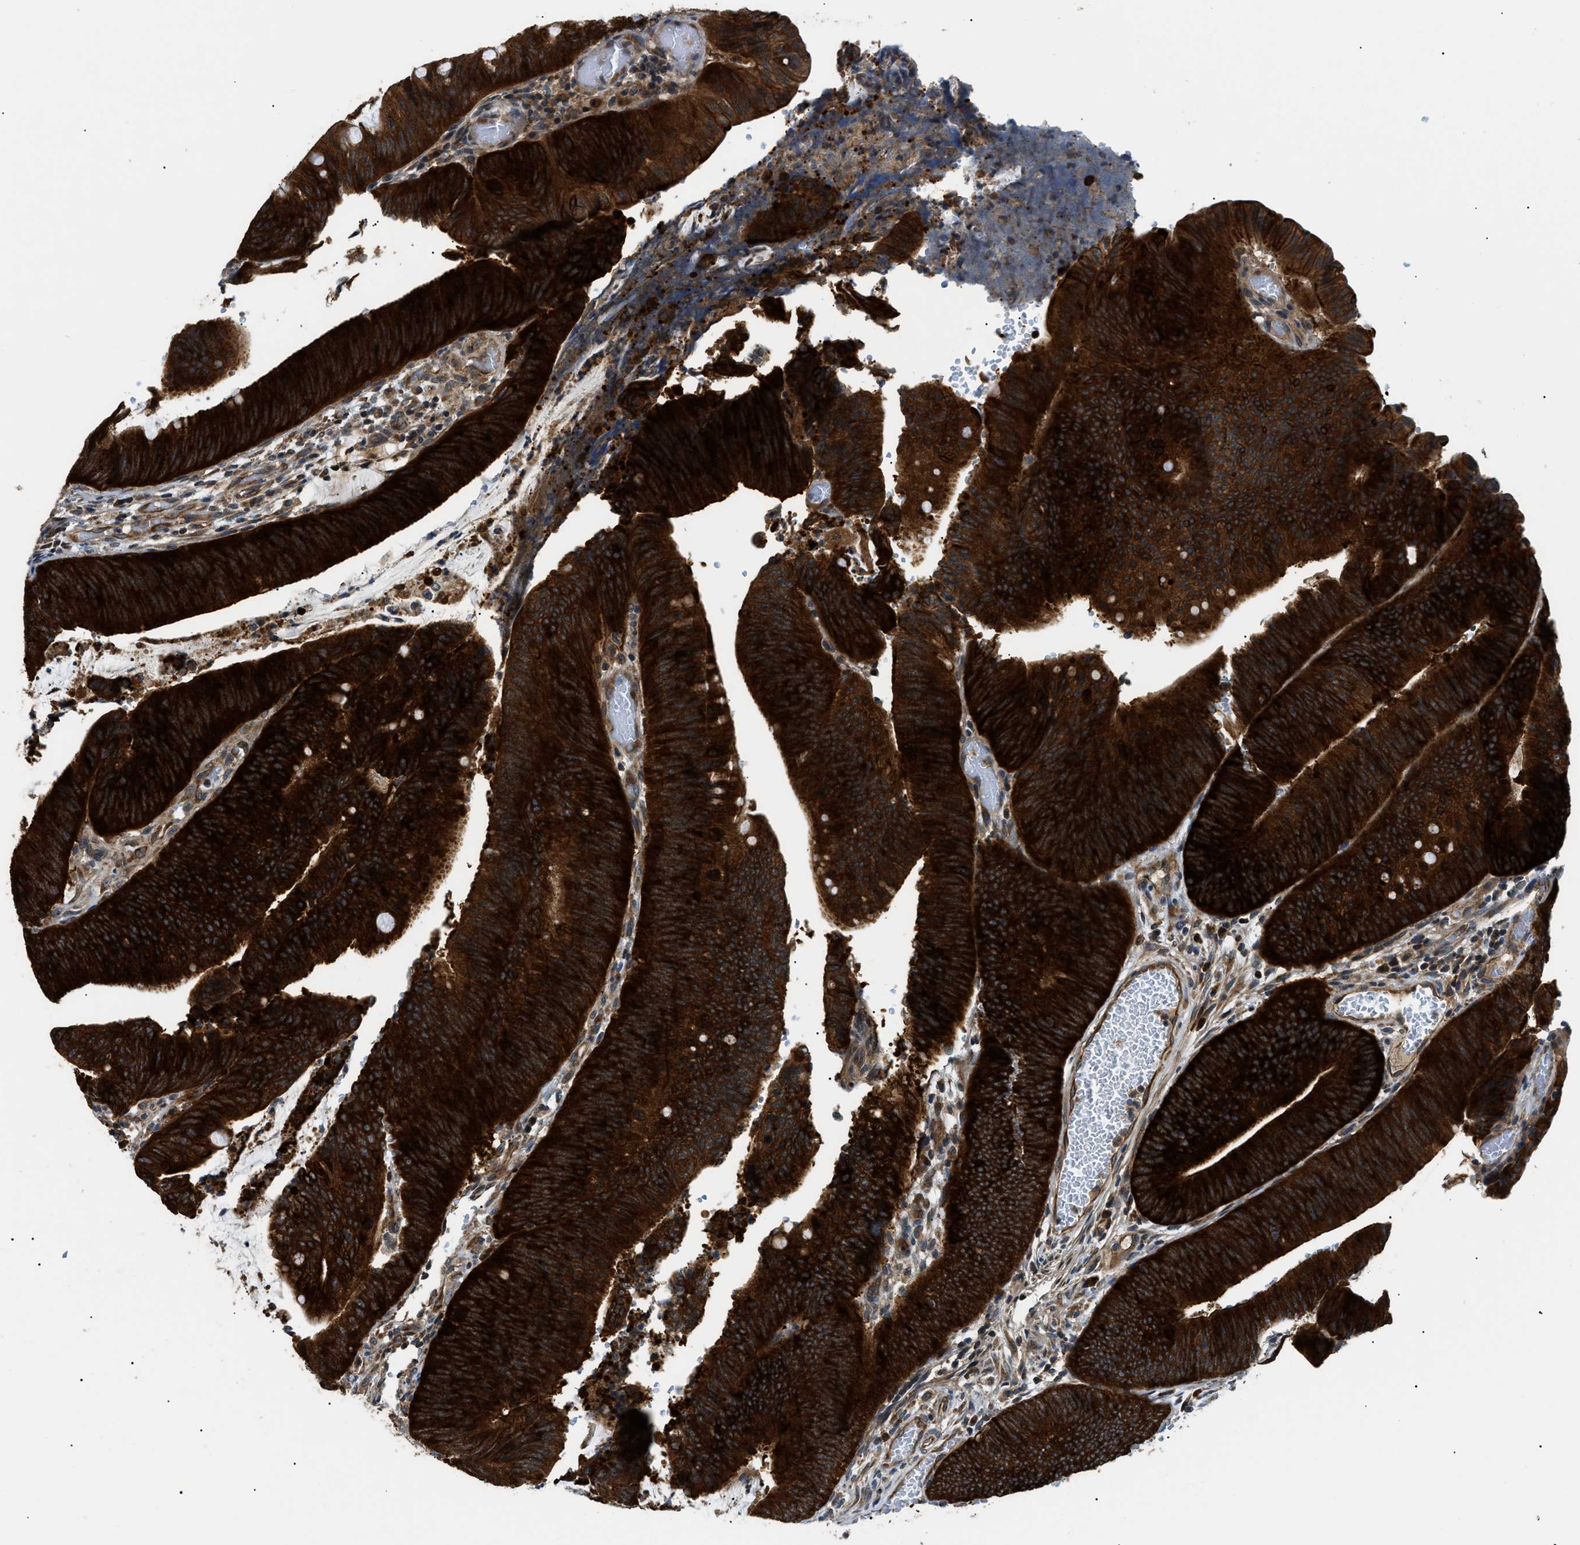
{"staining": {"intensity": "strong", "quantity": ">75%", "location": "cytoplasmic/membranous"}, "tissue": "colorectal cancer", "cell_type": "Tumor cells", "image_type": "cancer", "snomed": [{"axis": "morphology", "description": "Normal tissue, NOS"}, {"axis": "morphology", "description": "Adenocarcinoma, NOS"}, {"axis": "topography", "description": "Rectum"}], "caption": "Immunohistochemistry (IHC) image of adenocarcinoma (colorectal) stained for a protein (brown), which reveals high levels of strong cytoplasmic/membranous staining in about >75% of tumor cells.", "gene": "SRPK1", "patient": {"sex": "female", "age": 66}}